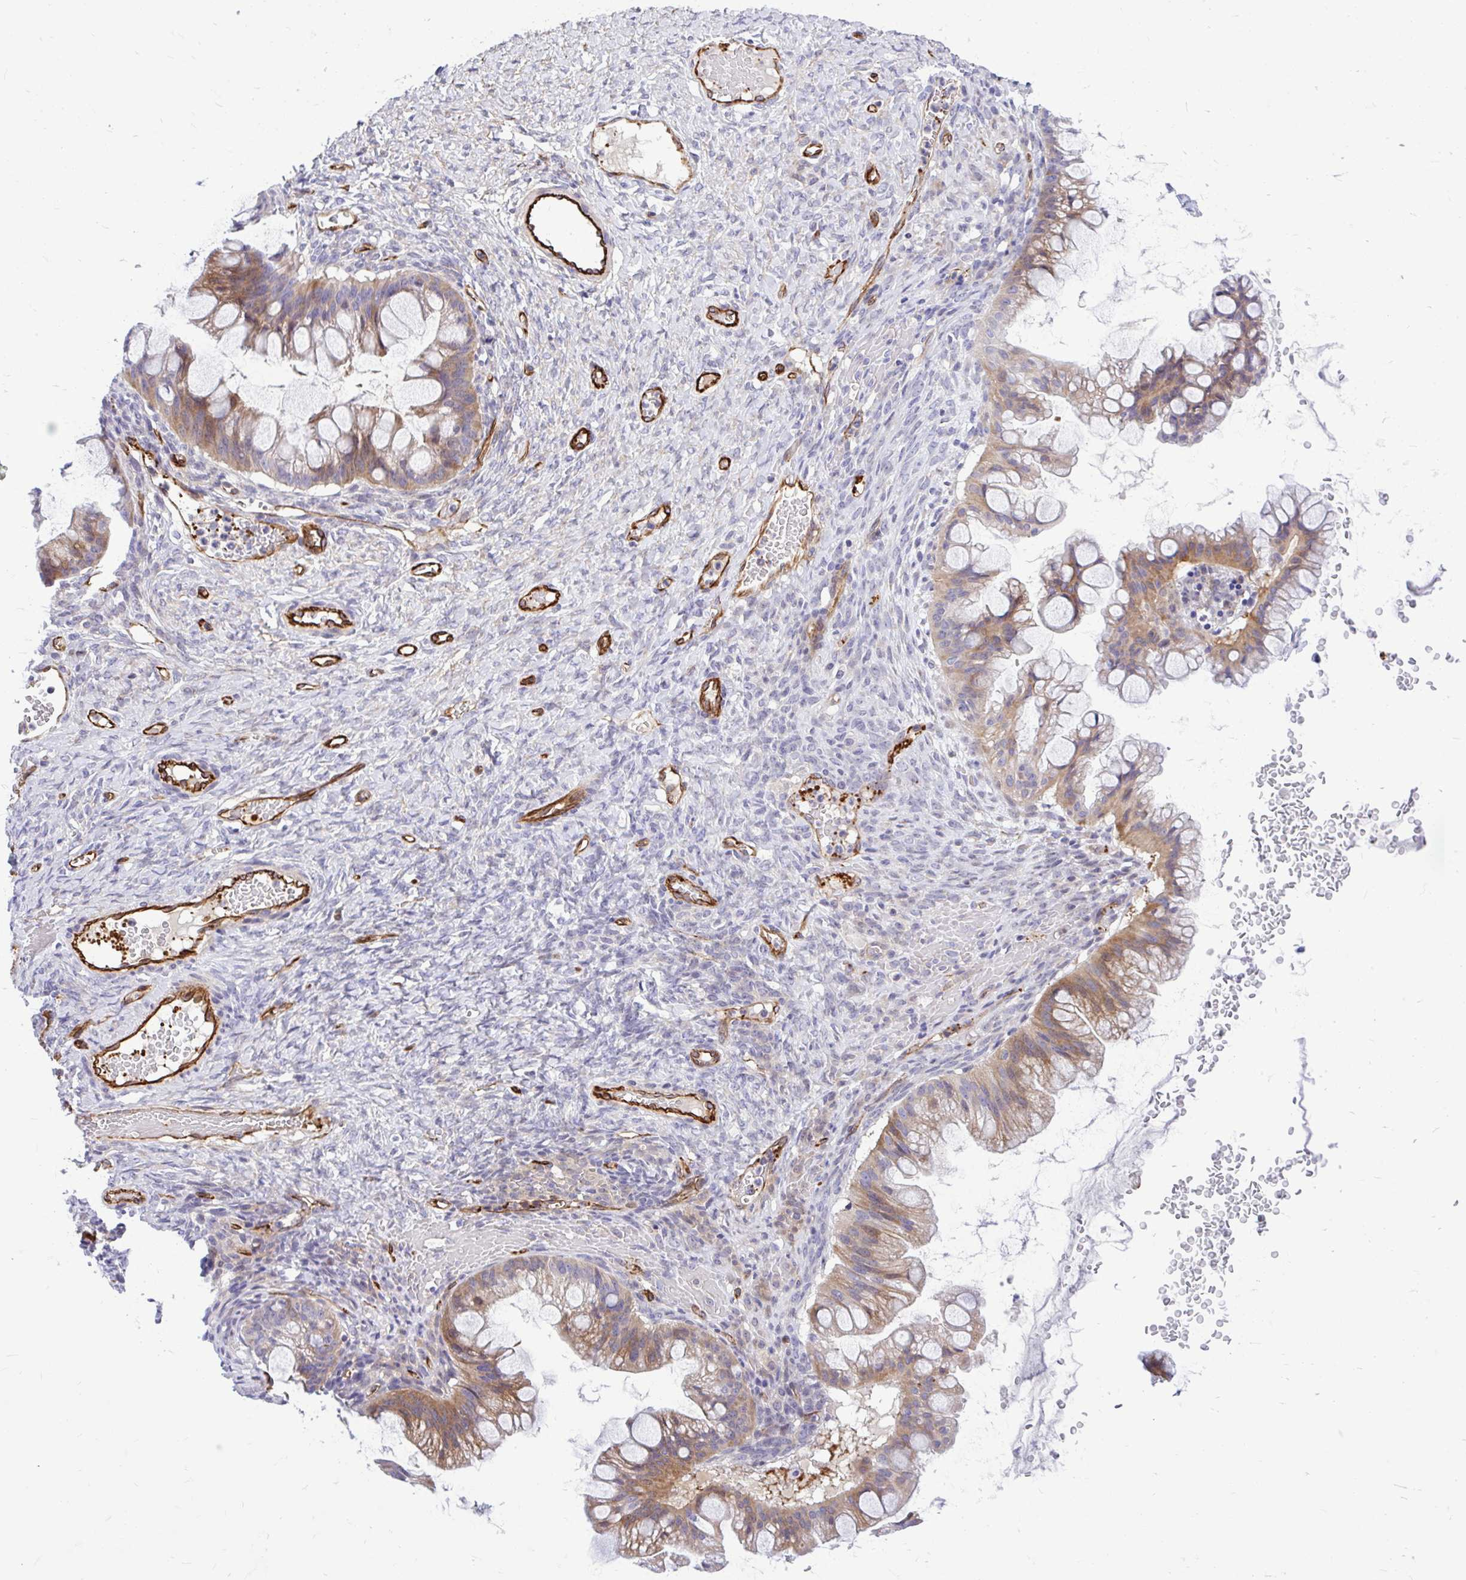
{"staining": {"intensity": "moderate", "quantity": "25%-75%", "location": "cytoplasmic/membranous"}, "tissue": "ovarian cancer", "cell_type": "Tumor cells", "image_type": "cancer", "snomed": [{"axis": "morphology", "description": "Cystadenocarcinoma, mucinous, NOS"}, {"axis": "topography", "description": "Ovary"}], "caption": "Human mucinous cystadenocarcinoma (ovarian) stained with a brown dye demonstrates moderate cytoplasmic/membranous positive staining in approximately 25%-75% of tumor cells.", "gene": "ESPNL", "patient": {"sex": "female", "age": 73}}